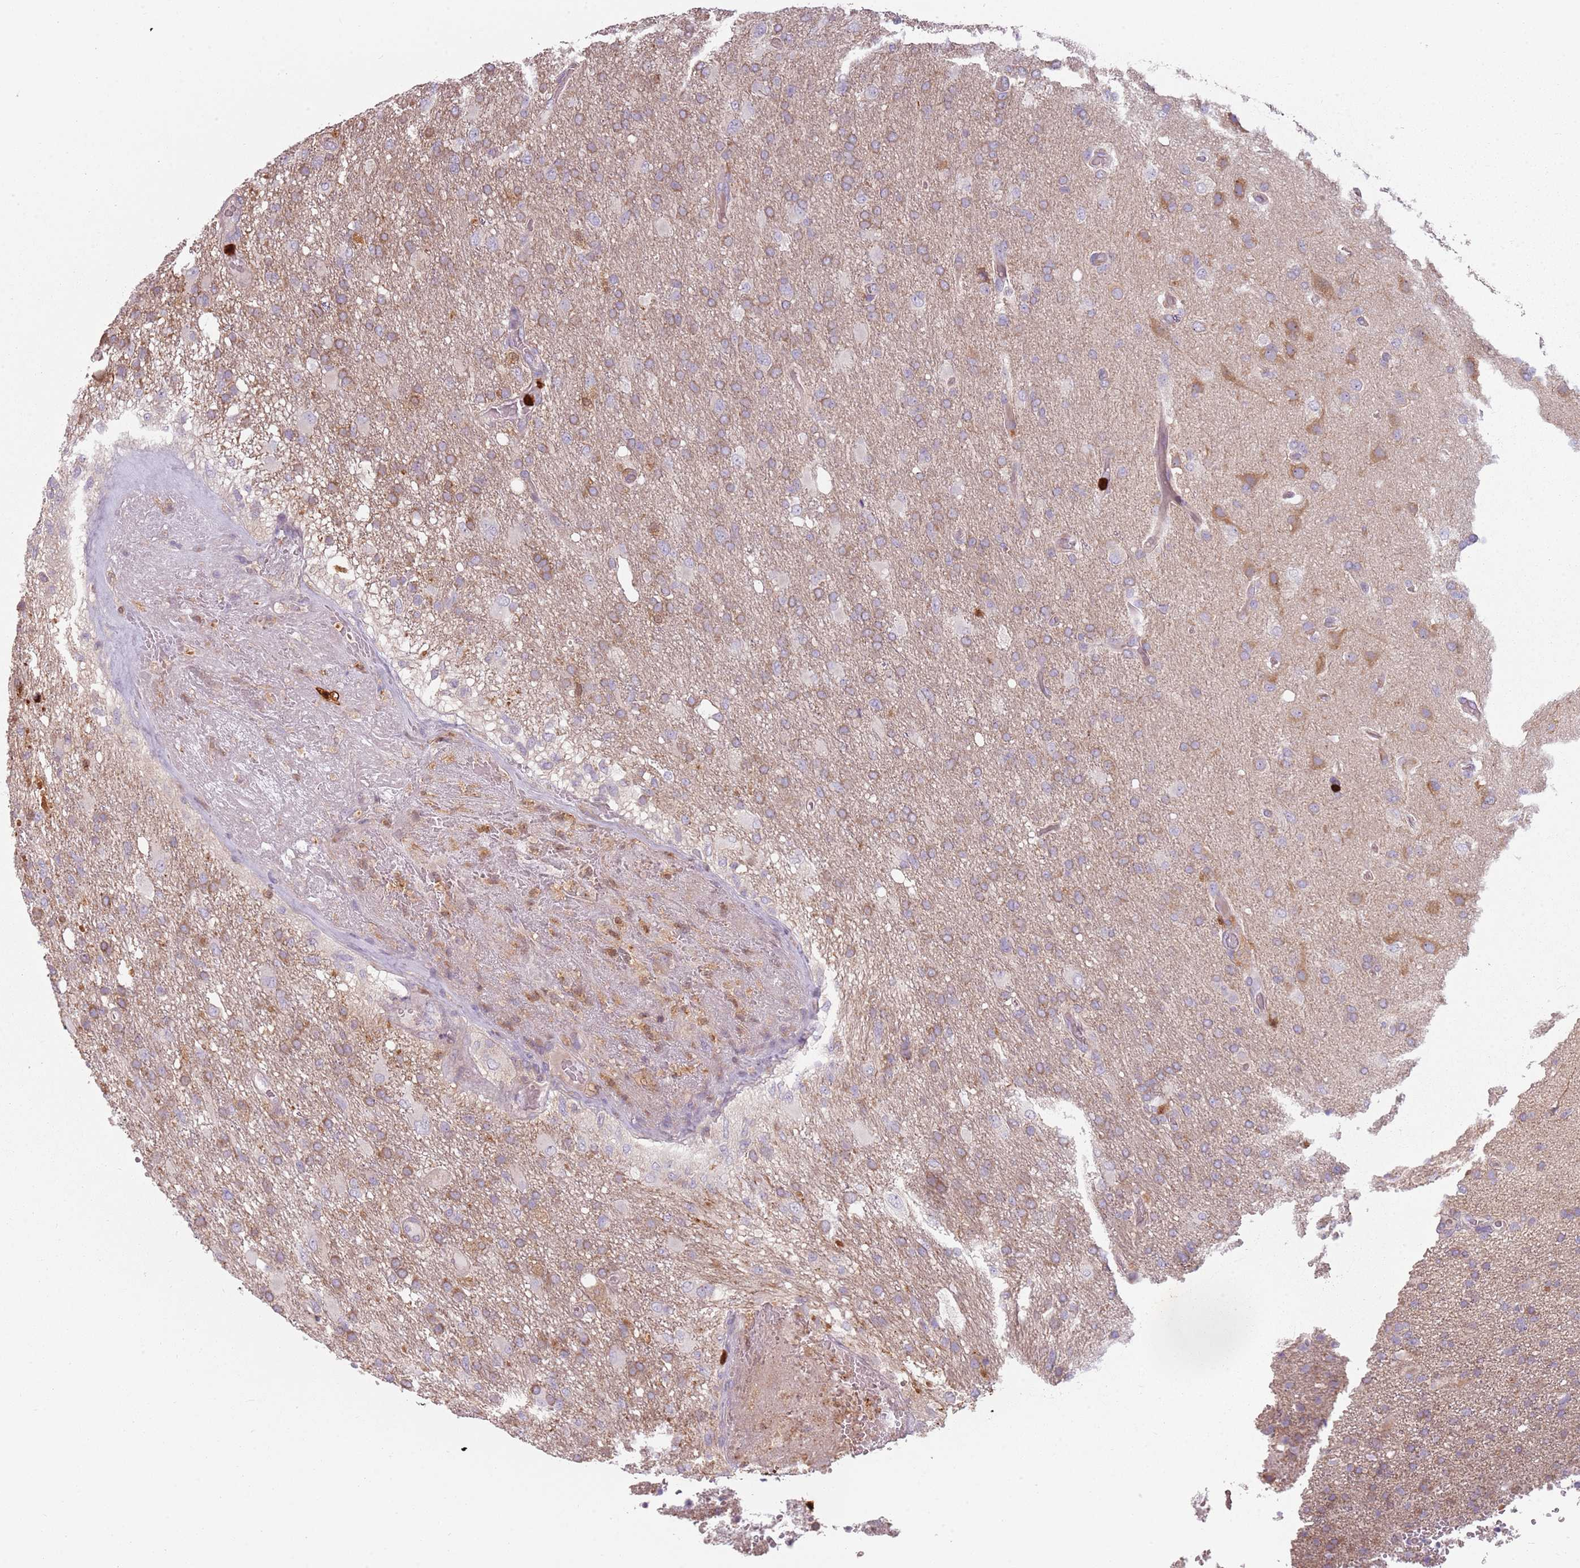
{"staining": {"intensity": "moderate", "quantity": "<25%", "location": "cytoplasmic/membranous"}, "tissue": "glioma", "cell_type": "Tumor cells", "image_type": "cancer", "snomed": [{"axis": "morphology", "description": "Glioma, malignant, High grade"}, {"axis": "topography", "description": "Brain"}], "caption": "This is an image of immunohistochemistry (IHC) staining of glioma, which shows moderate positivity in the cytoplasmic/membranous of tumor cells.", "gene": "SPAG4", "patient": {"sex": "female", "age": 74}}